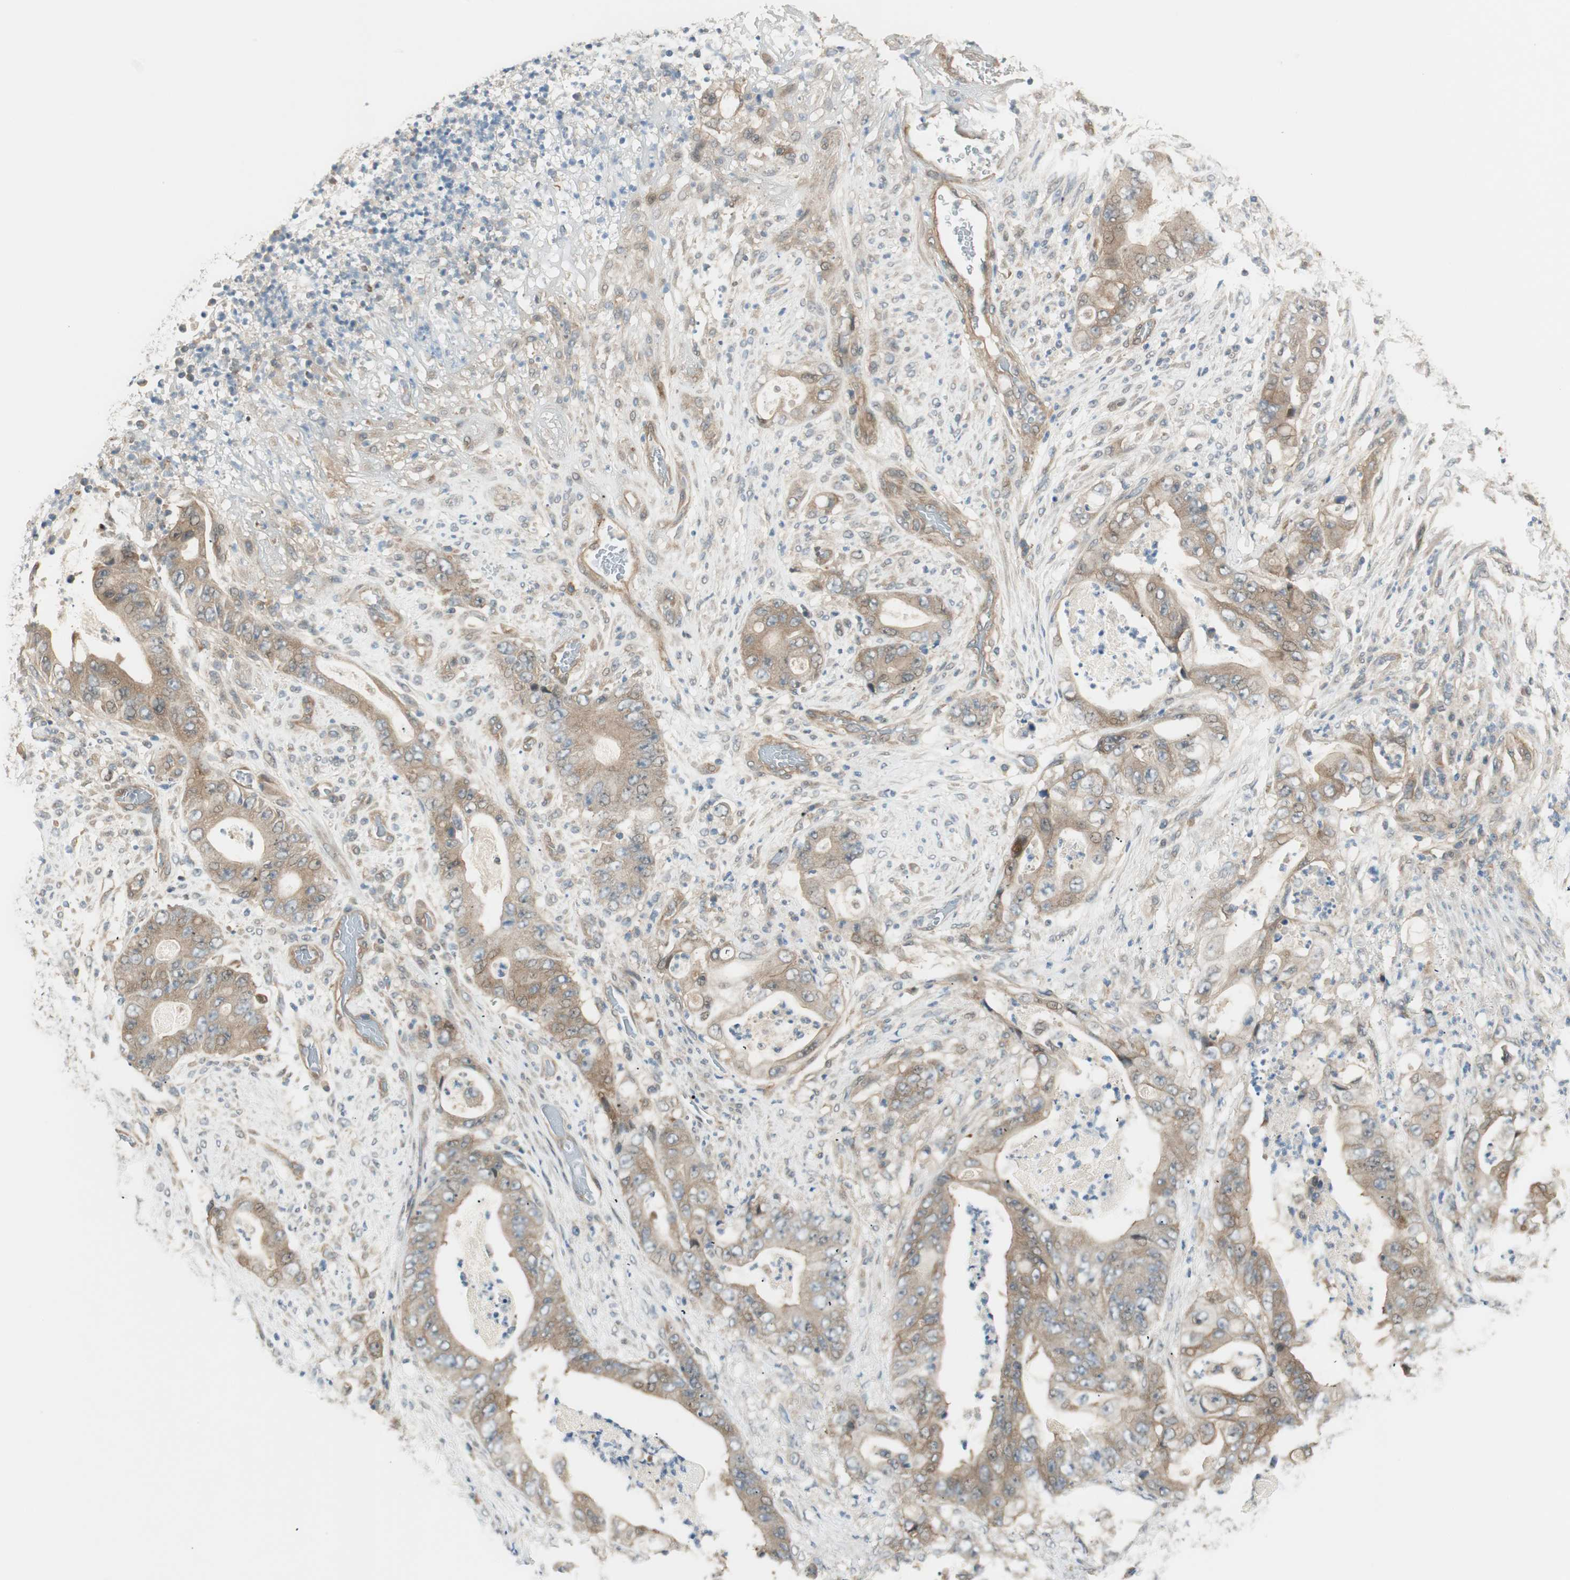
{"staining": {"intensity": "moderate", "quantity": ">75%", "location": "cytoplasmic/membranous"}, "tissue": "stomach cancer", "cell_type": "Tumor cells", "image_type": "cancer", "snomed": [{"axis": "morphology", "description": "Adenocarcinoma, NOS"}, {"axis": "topography", "description": "Stomach"}], "caption": "Immunohistochemical staining of human stomach adenocarcinoma displays medium levels of moderate cytoplasmic/membranous protein expression in about >75% of tumor cells. (DAB (3,3'-diaminobenzidine) IHC with brightfield microscopy, high magnification).", "gene": "PSMD8", "patient": {"sex": "female", "age": 73}}